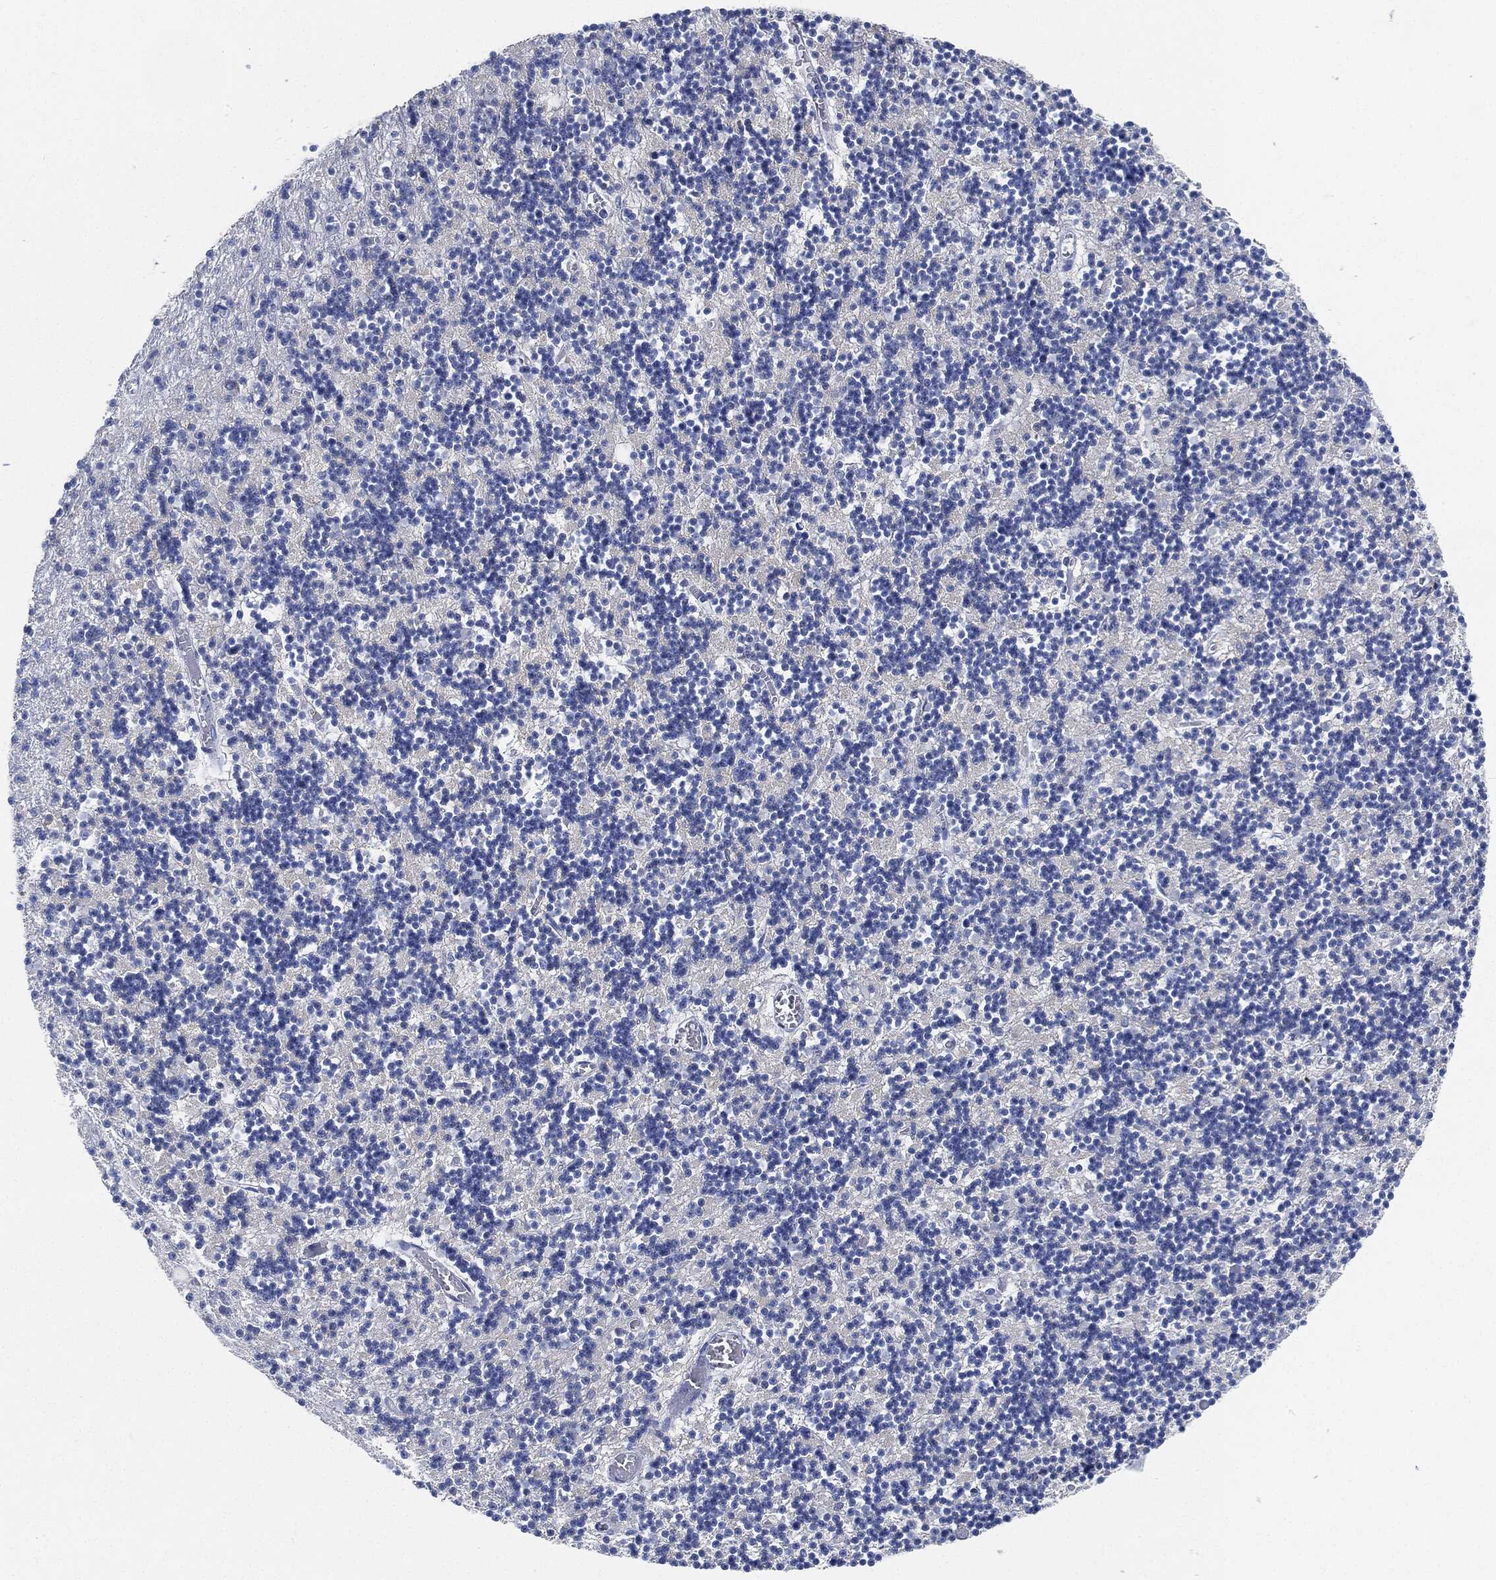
{"staining": {"intensity": "negative", "quantity": "none", "location": "none"}, "tissue": "cerebellum", "cell_type": "Cells in granular layer", "image_type": "normal", "snomed": [{"axis": "morphology", "description": "Normal tissue, NOS"}, {"axis": "topography", "description": "Cerebellum"}], "caption": "This histopathology image is of normal cerebellum stained with immunohistochemistry to label a protein in brown with the nuclei are counter-stained blue. There is no staining in cells in granular layer.", "gene": "IGLV6", "patient": {"sex": "female", "age": 64}}